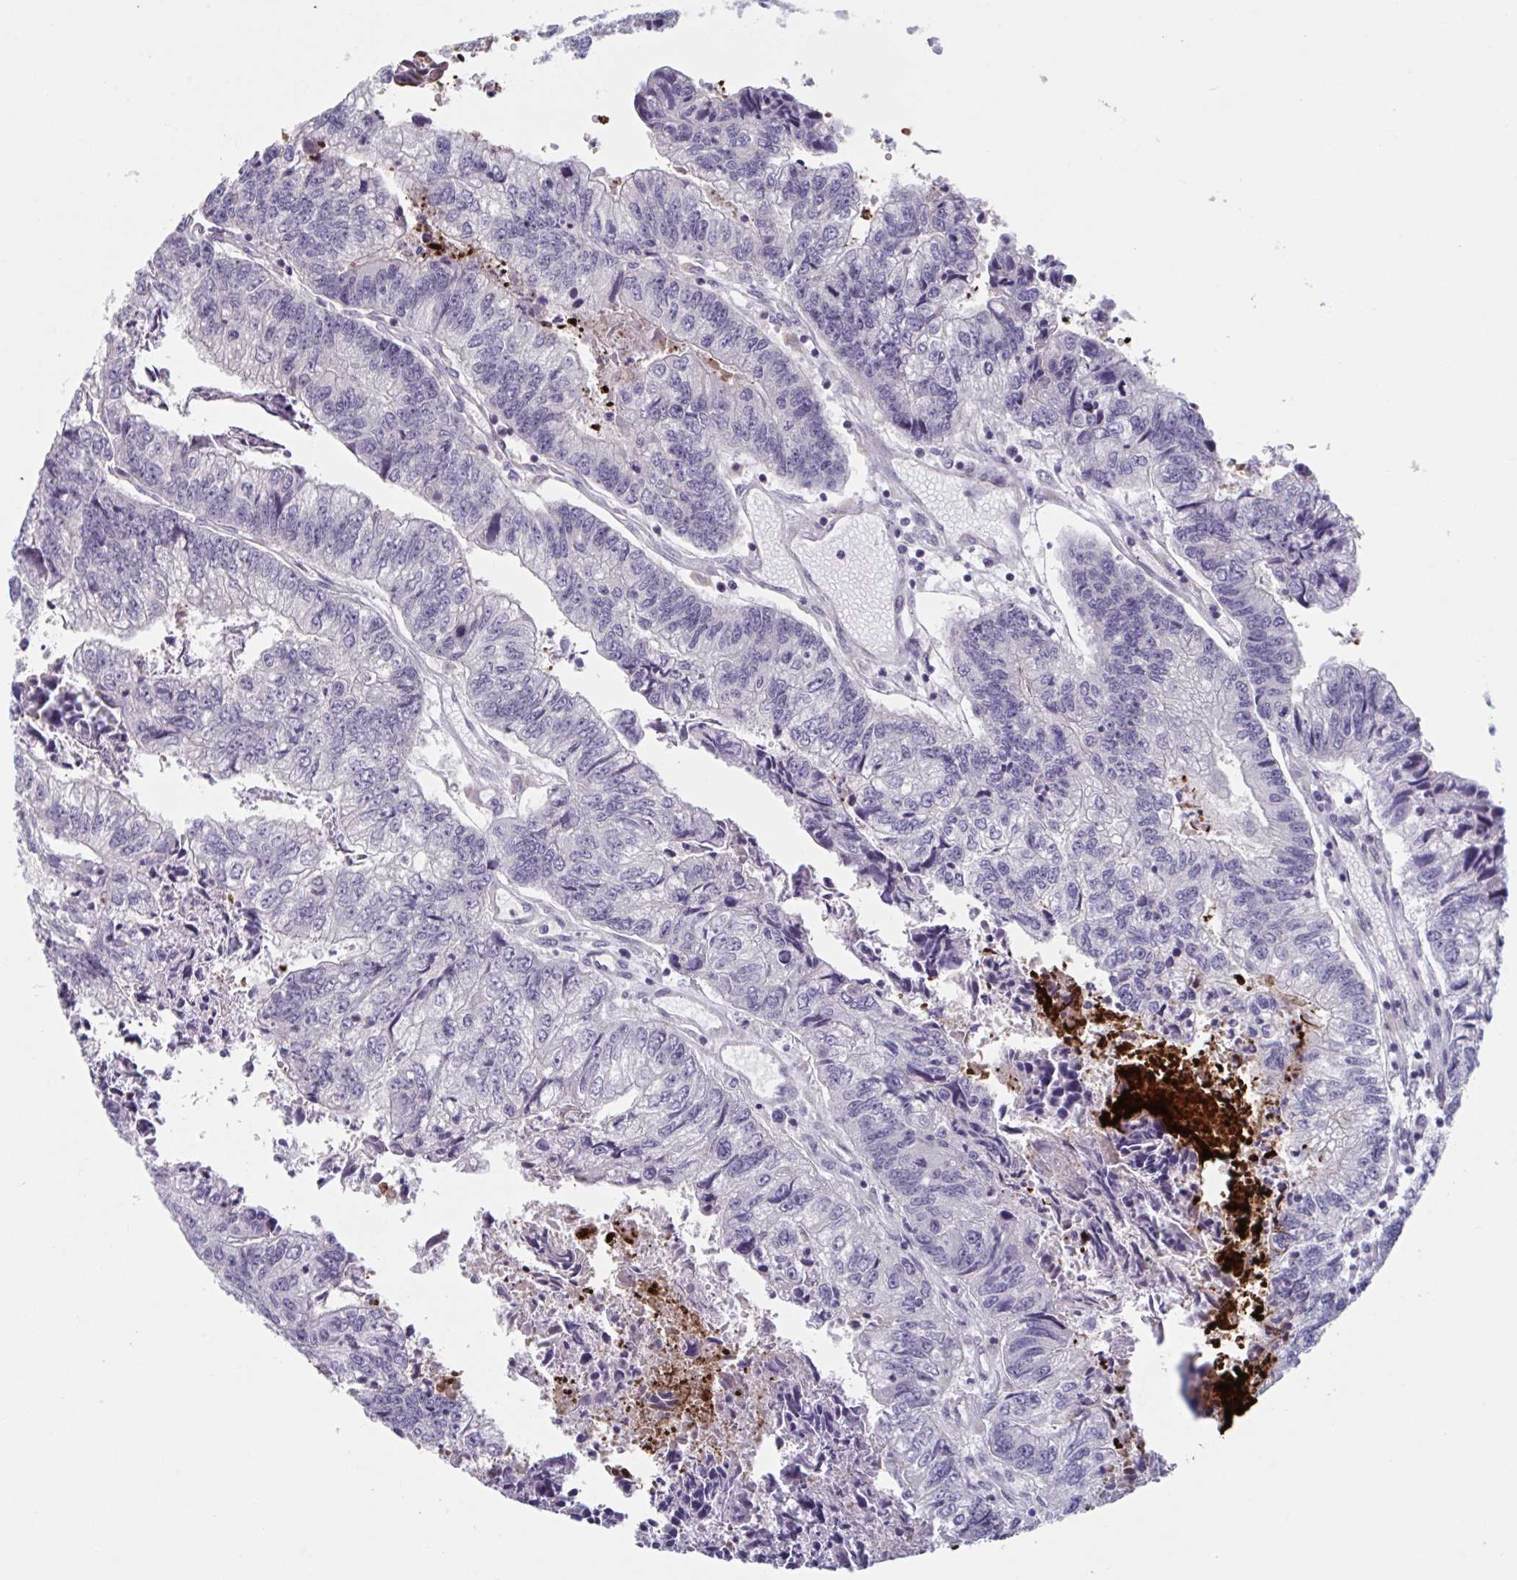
{"staining": {"intensity": "negative", "quantity": "none", "location": "none"}, "tissue": "colorectal cancer", "cell_type": "Tumor cells", "image_type": "cancer", "snomed": [{"axis": "morphology", "description": "Adenocarcinoma, NOS"}, {"axis": "topography", "description": "Colon"}], "caption": "Protein analysis of adenocarcinoma (colorectal) reveals no significant expression in tumor cells.", "gene": "TNFSF10", "patient": {"sex": "male", "age": 86}}